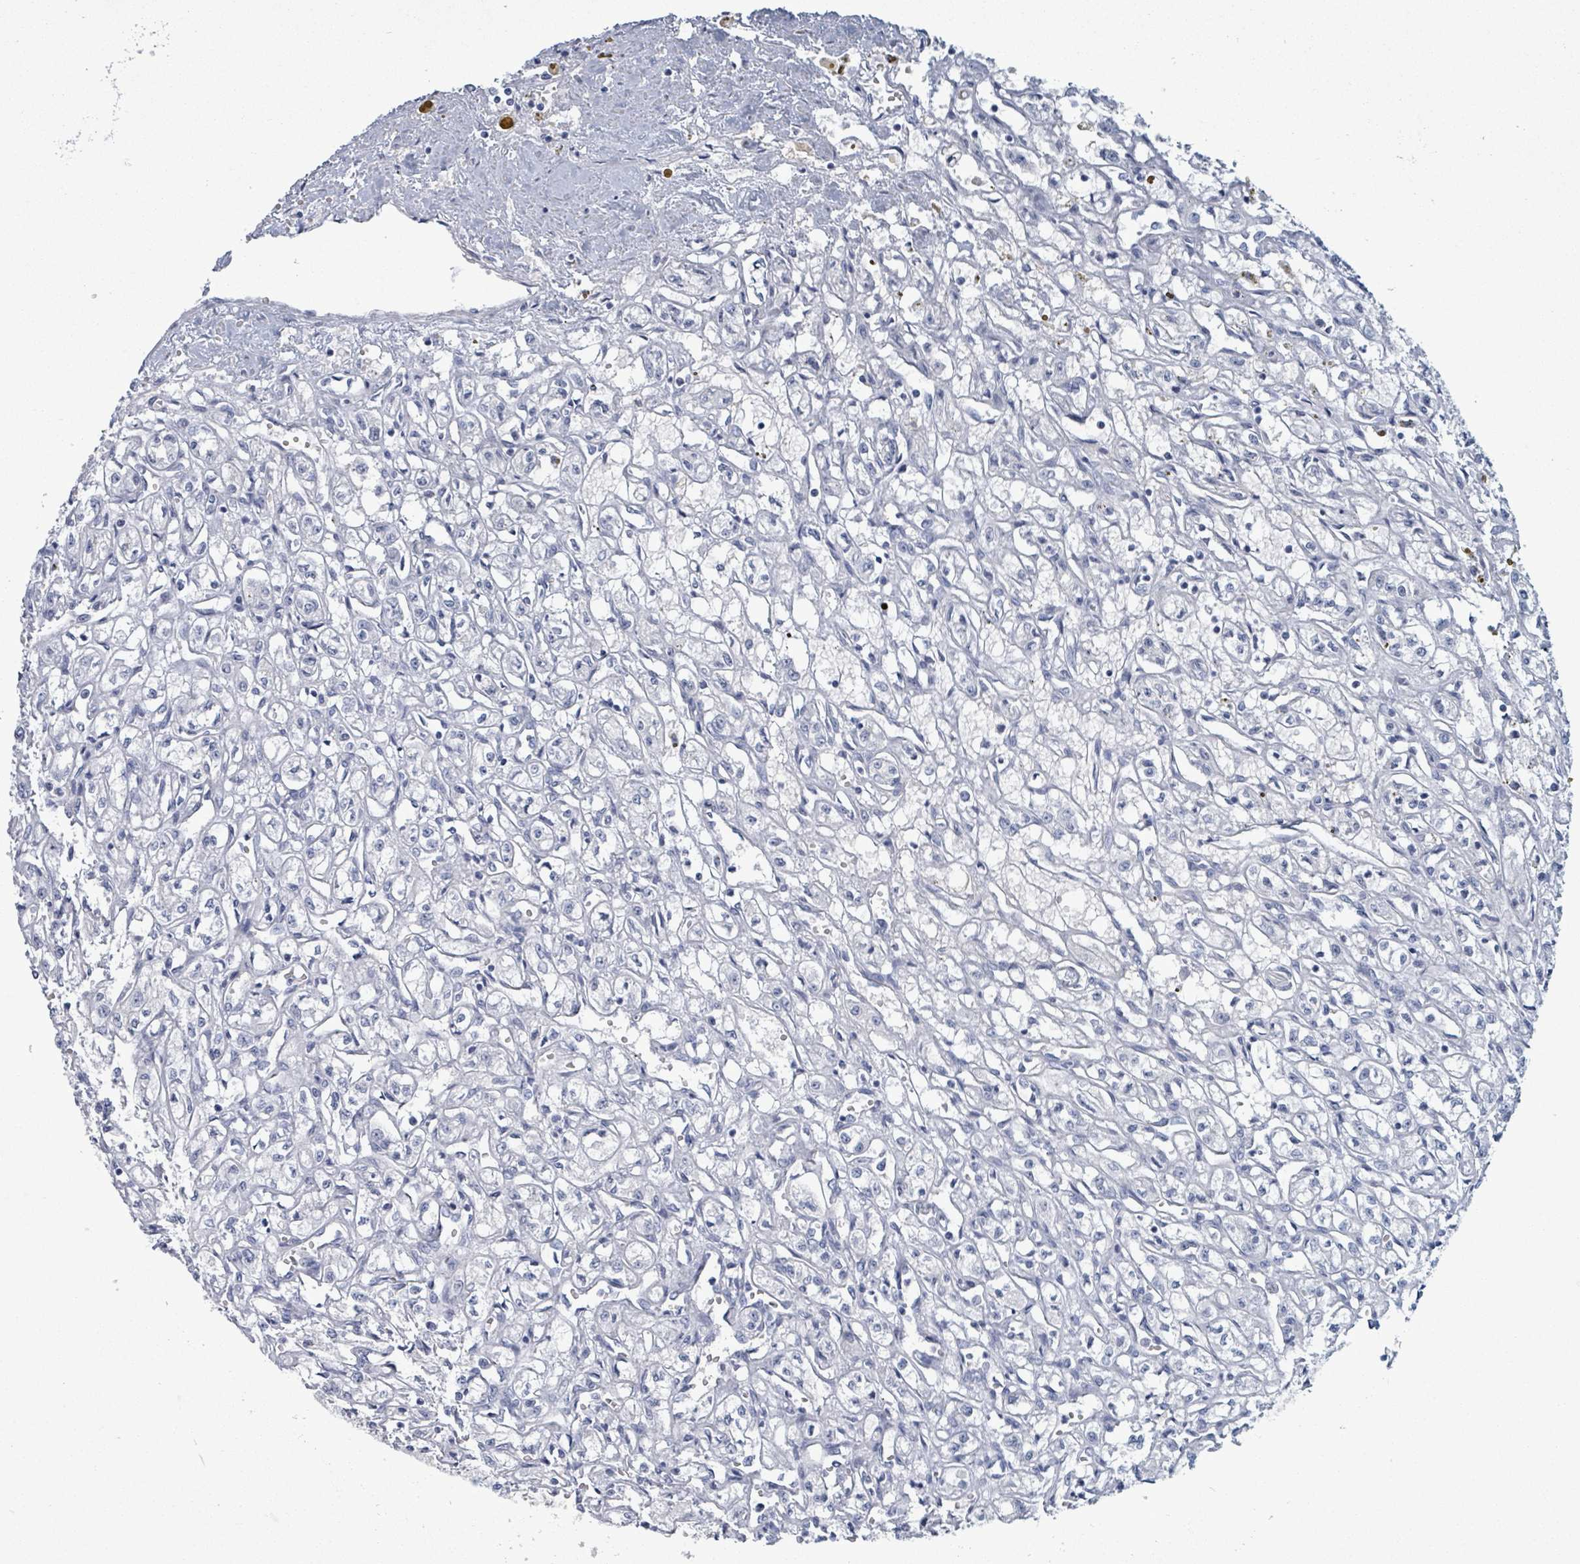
{"staining": {"intensity": "negative", "quantity": "none", "location": "none"}, "tissue": "renal cancer", "cell_type": "Tumor cells", "image_type": "cancer", "snomed": [{"axis": "morphology", "description": "Adenocarcinoma, NOS"}, {"axis": "topography", "description": "Kidney"}], "caption": "Micrograph shows no protein positivity in tumor cells of renal adenocarcinoma tissue.", "gene": "ZNF771", "patient": {"sex": "male", "age": 56}}